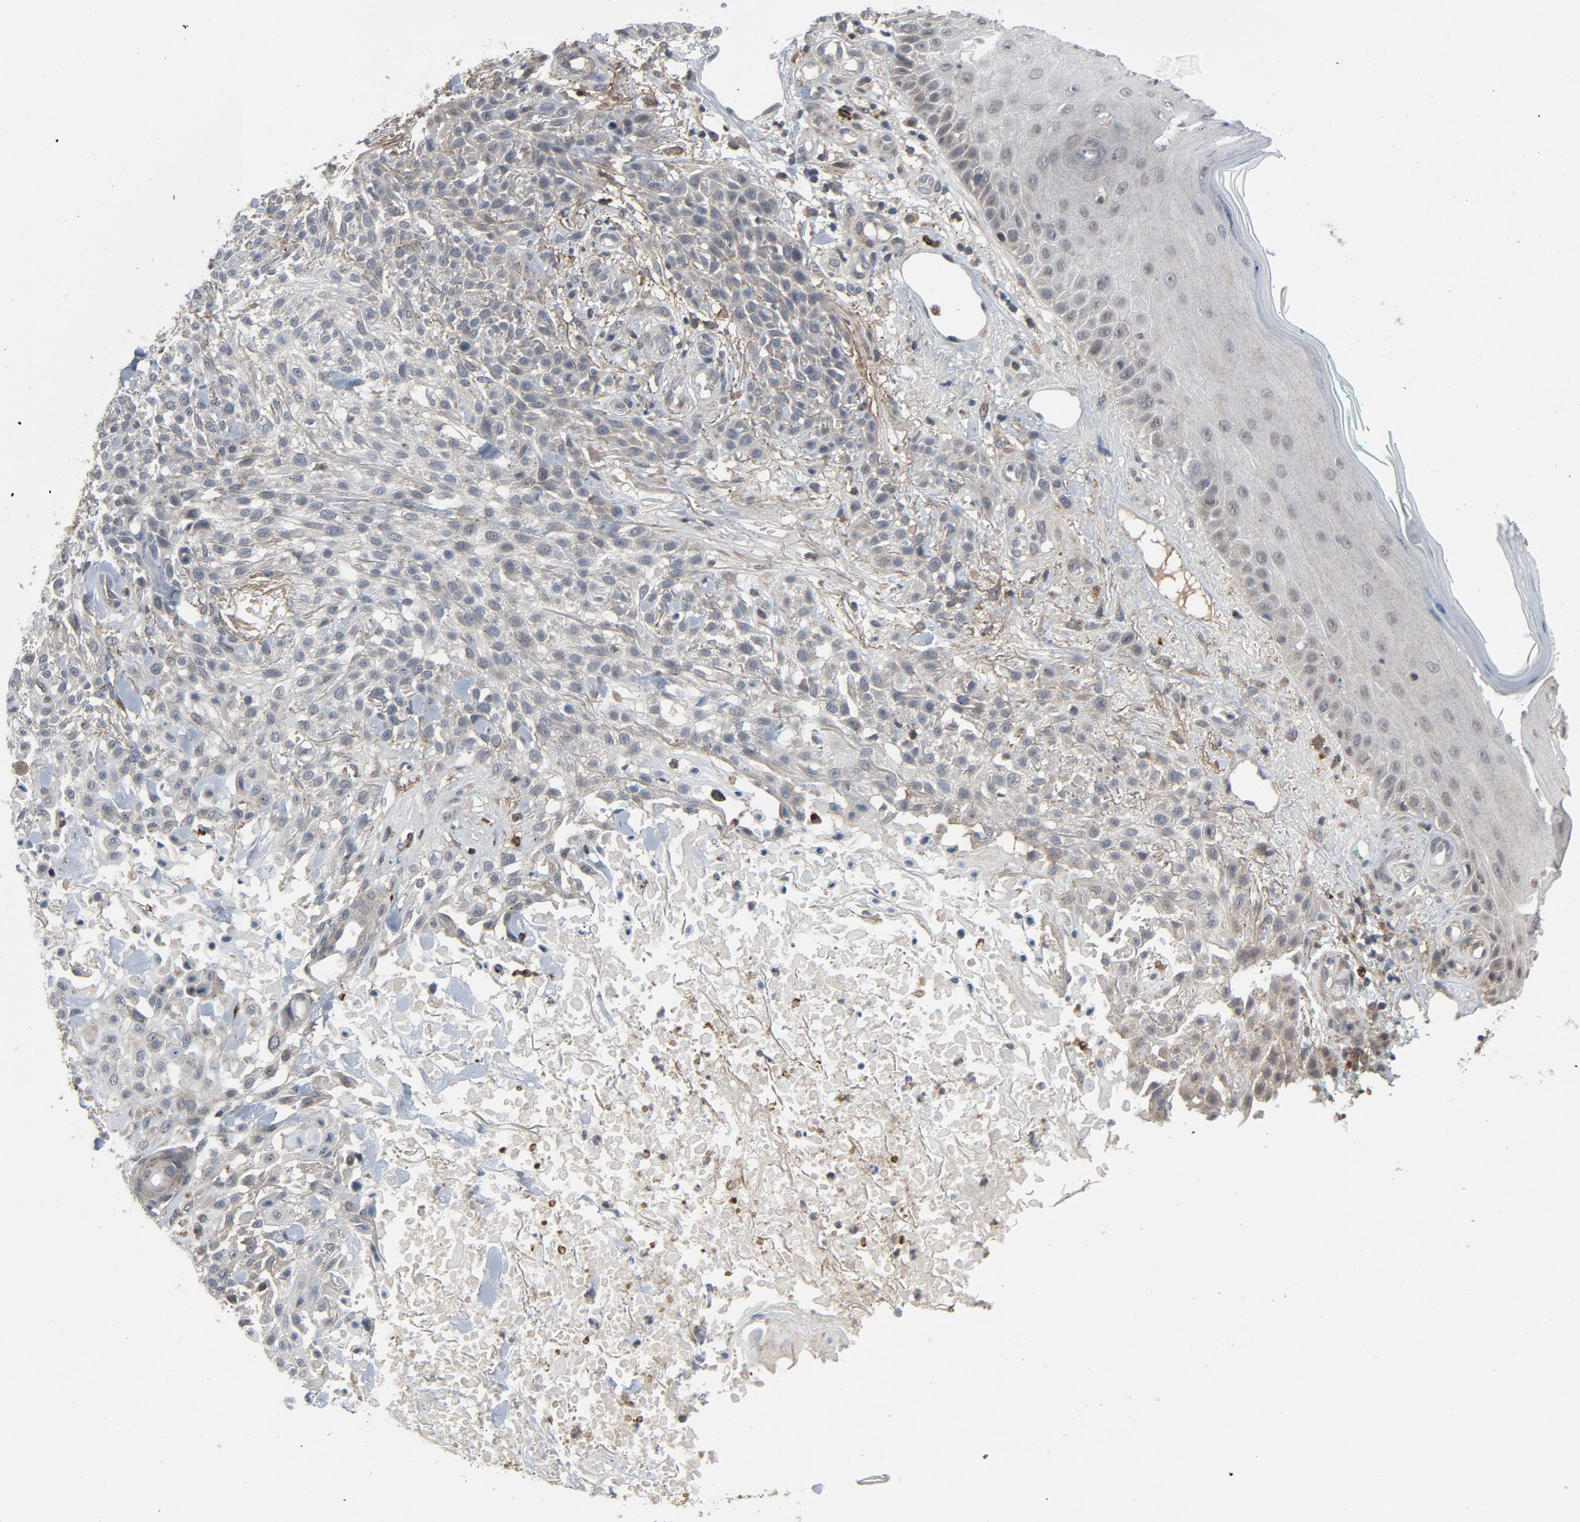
{"staining": {"intensity": "negative", "quantity": "none", "location": "none"}, "tissue": "skin cancer", "cell_type": "Tumor cells", "image_type": "cancer", "snomed": [{"axis": "morphology", "description": "Squamous cell carcinoma, NOS"}, {"axis": "topography", "description": "Skin"}], "caption": "DAB (3,3'-diaminobenzidine) immunohistochemical staining of human skin cancer exhibits no significant expression in tumor cells.", "gene": "PDZD4", "patient": {"sex": "female", "age": 42}}